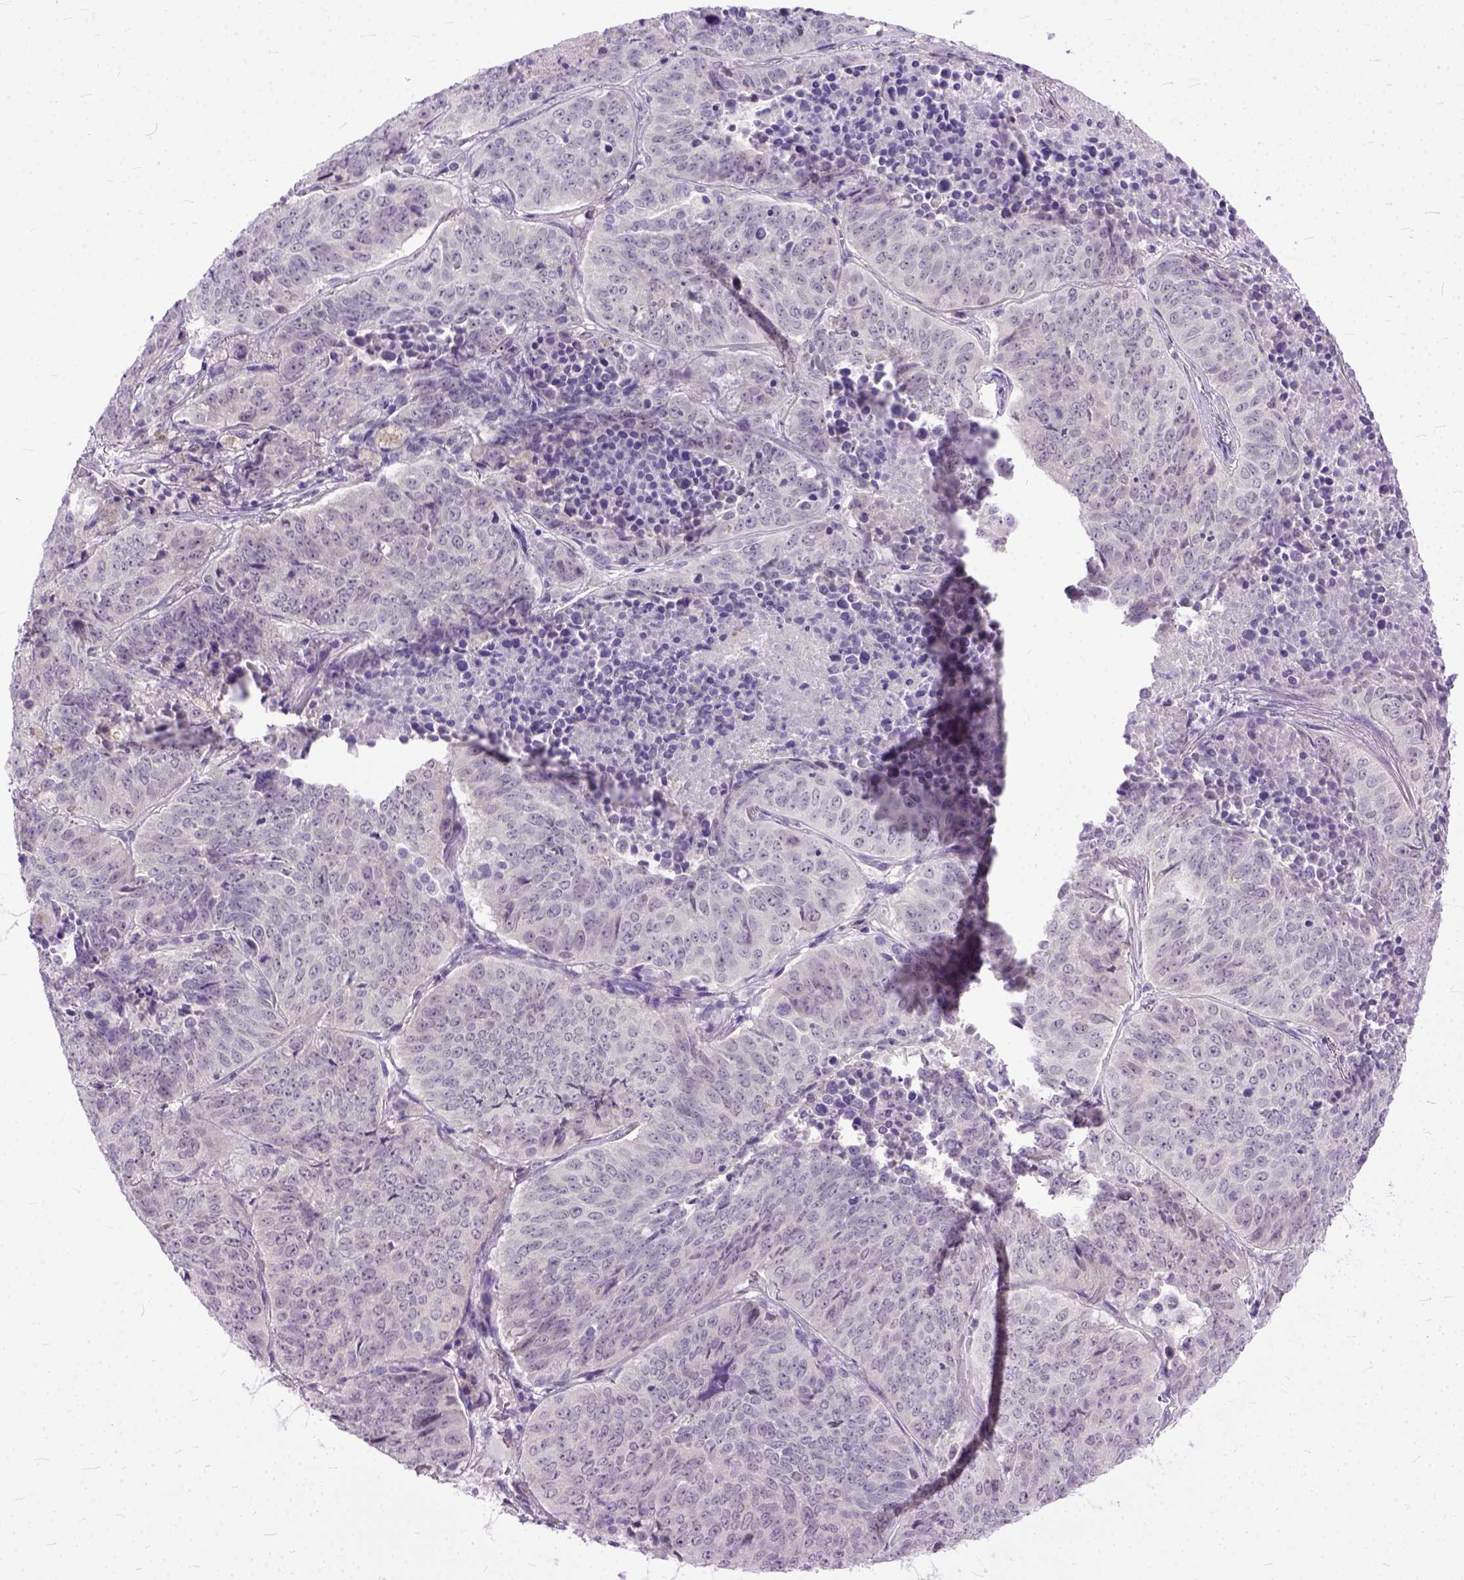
{"staining": {"intensity": "negative", "quantity": "none", "location": "none"}, "tissue": "lung cancer", "cell_type": "Tumor cells", "image_type": "cancer", "snomed": [{"axis": "morphology", "description": "Normal tissue, NOS"}, {"axis": "morphology", "description": "Squamous cell carcinoma, NOS"}, {"axis": "topography", "description": "Bronchus"}, {"axis": "topography", "description": "Lung"}], "caption": "Tumor cells are negative for protein expression in human lung cancer.", "gene": "TCEAL7", "patient": {"sex": "male", "age": 64}}